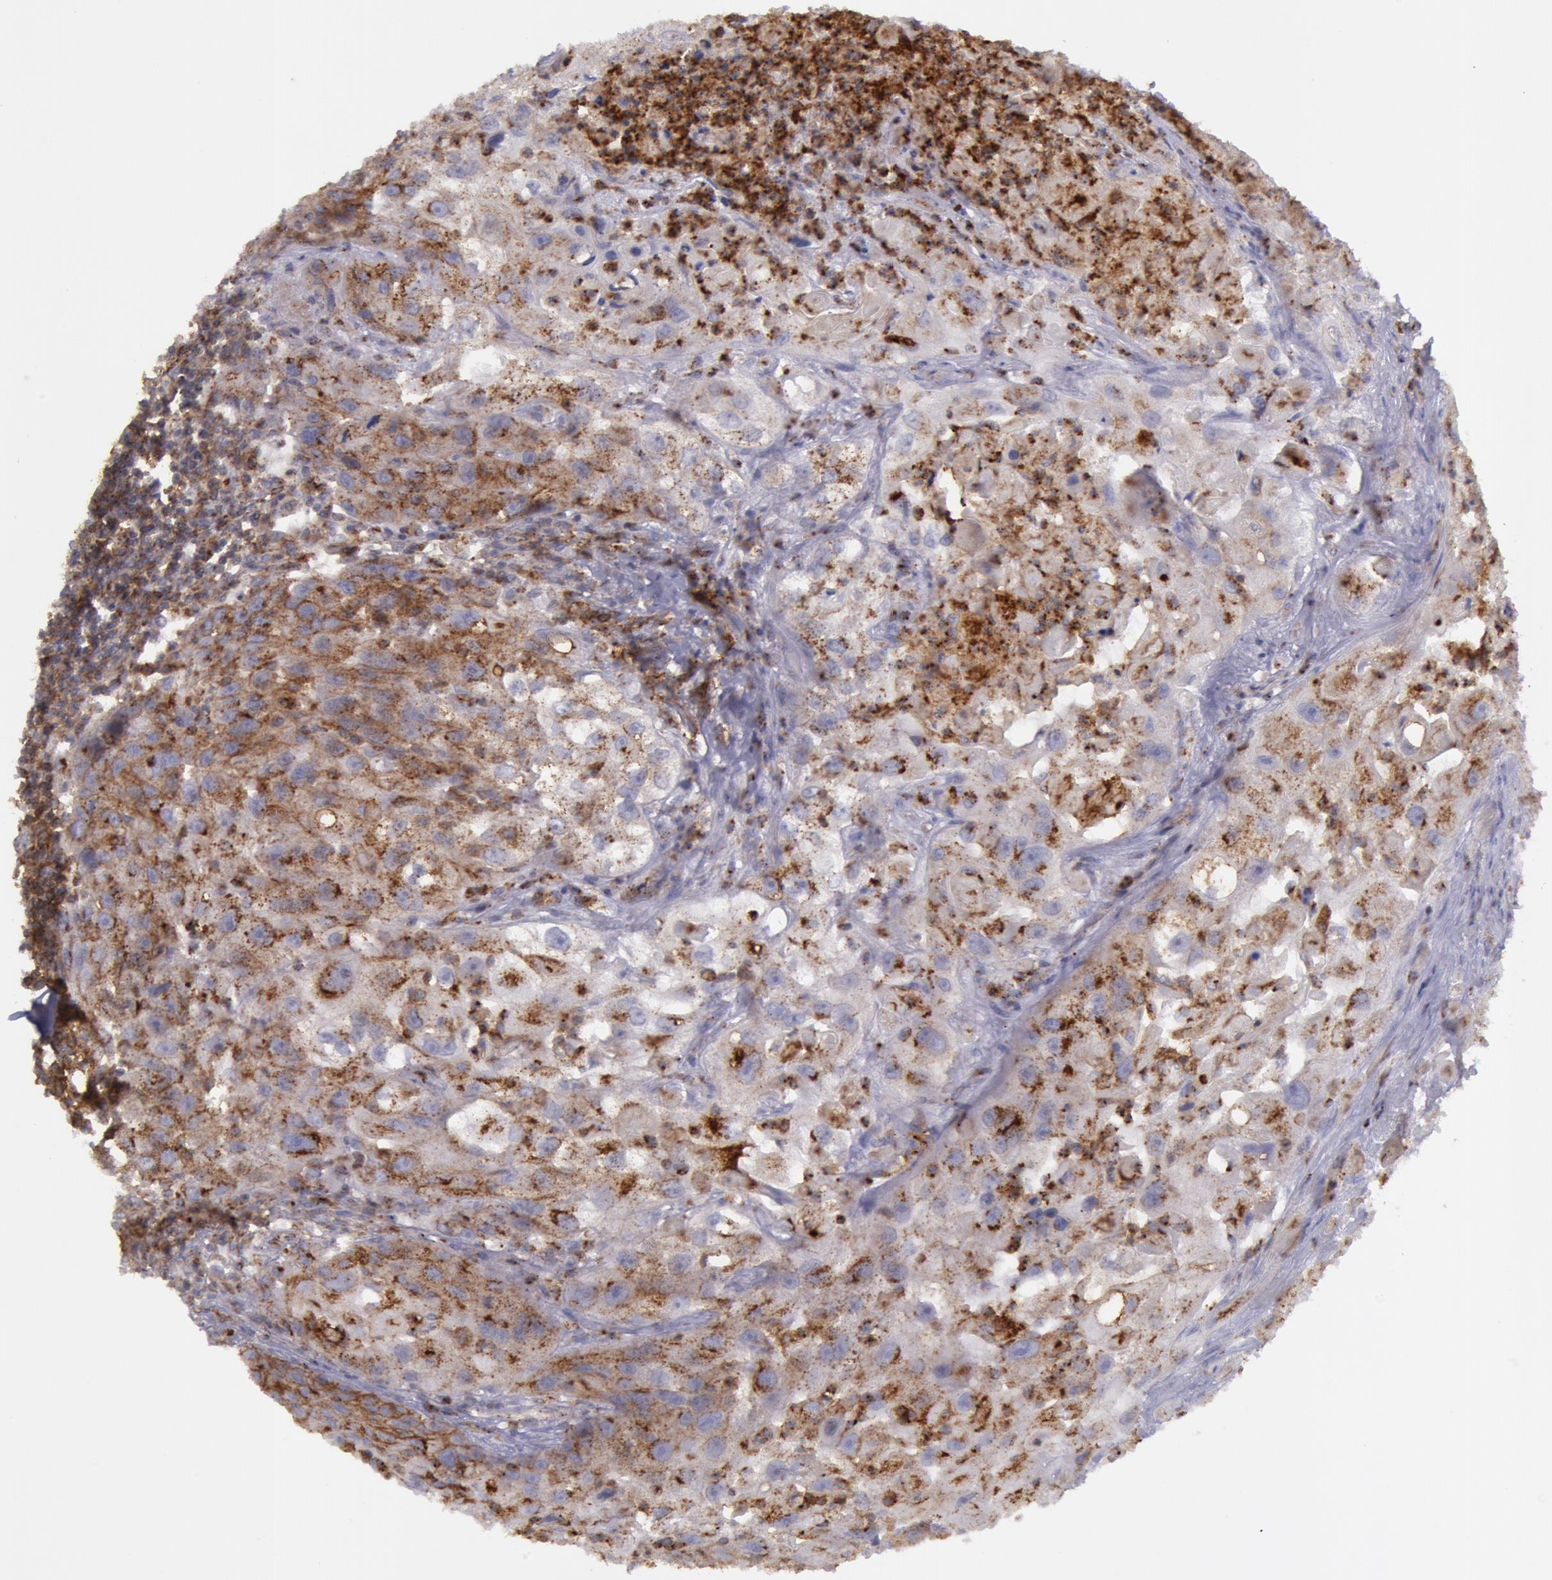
{"staining": {"intensity": "moderate", "quantity": ">75%", "location": "cytoplasmic/membranous"}, "tissue": "head and neck cancer", "cell_type": "Tumor cells", "image_type": "cancer", "snomed": [{"axis": "morphology", "description": "Squamous cell carcinoma, NOS"}, {"axis": "topography", "description": "Head-Neck"}], "caption": "Head and neck cancer stained with a protein marker demonstrates moderate staining in tumor cells.", "gene": "FLOT2", "patient": {"sex": "male", "age": 64}}